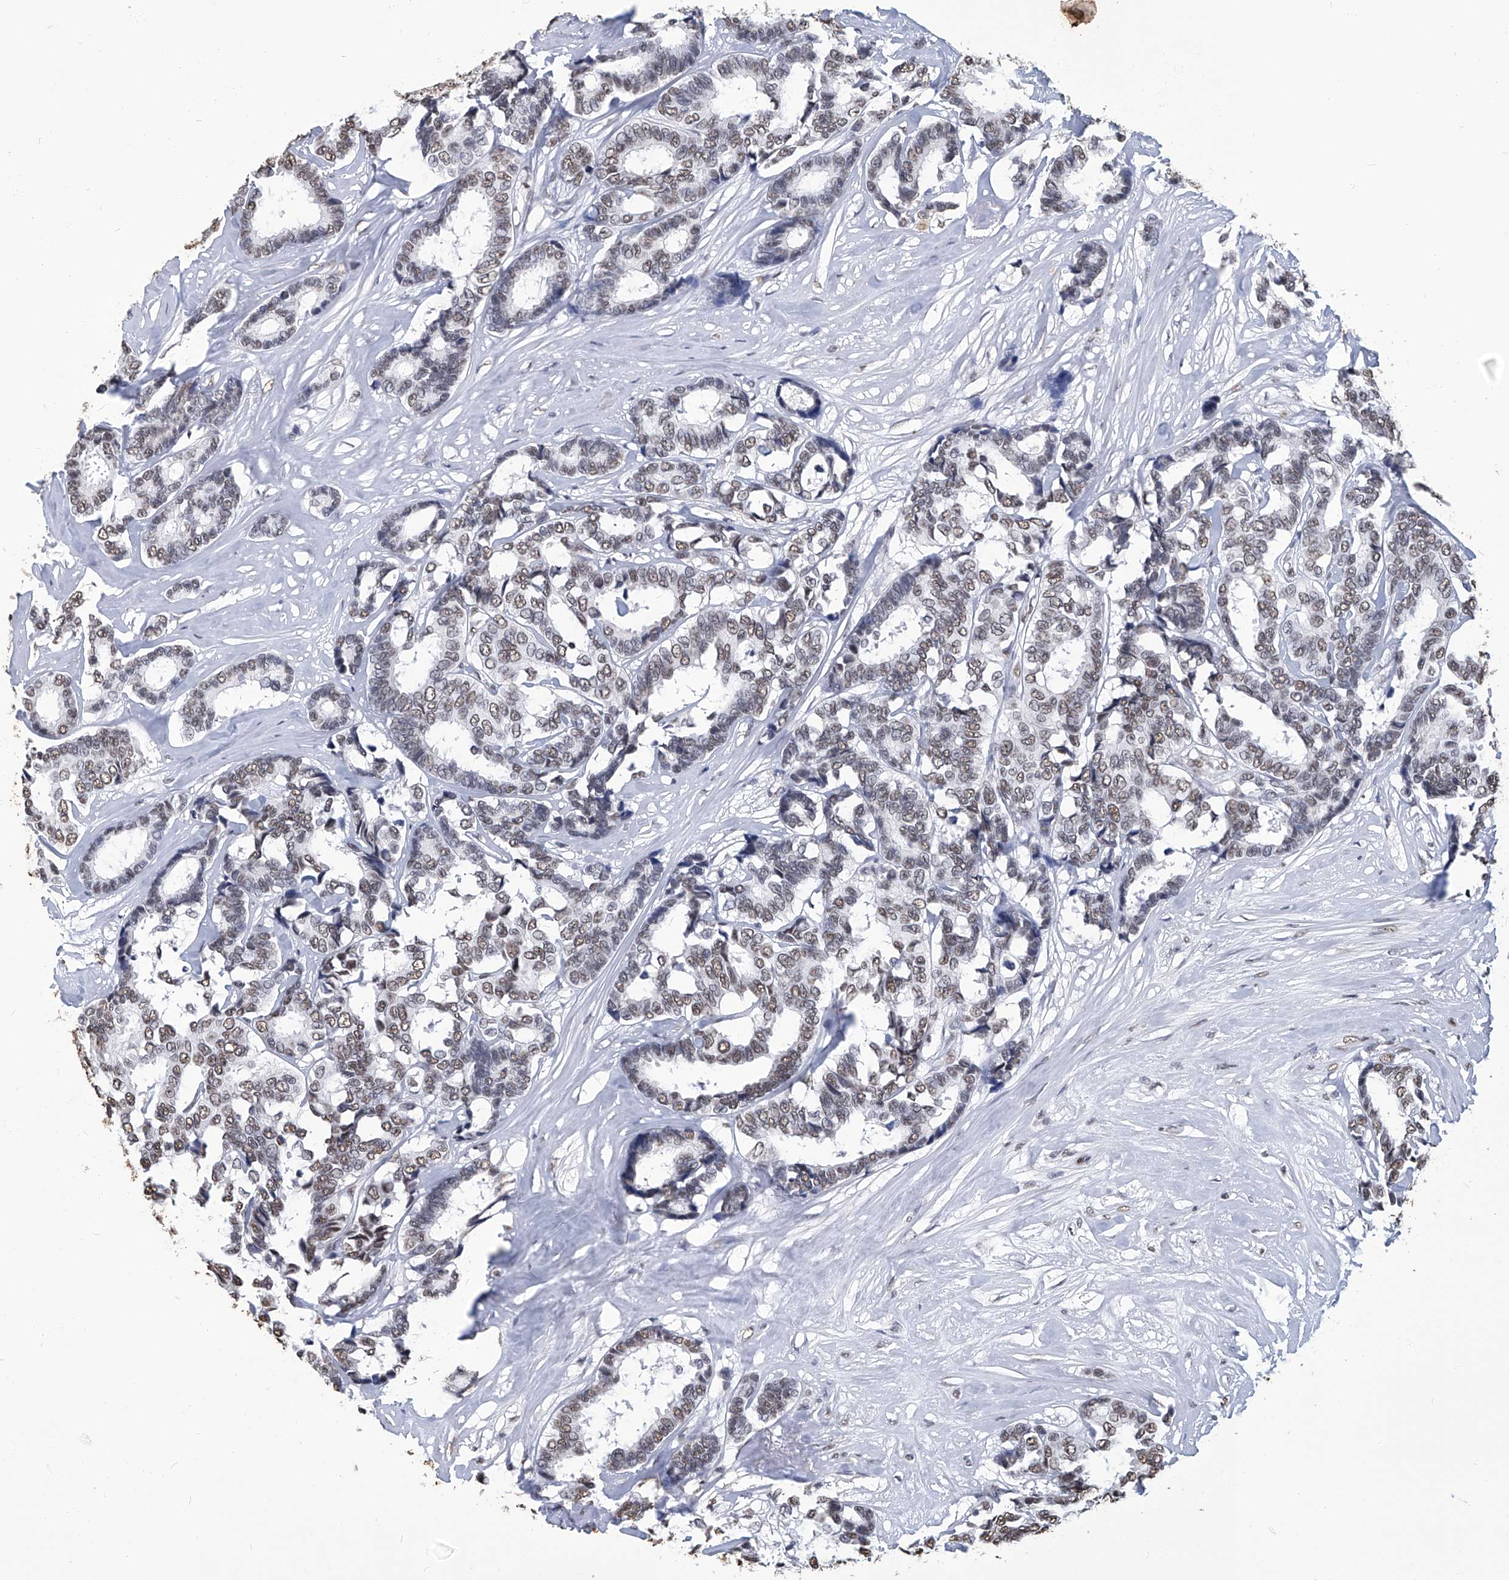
{"staining": {"intensity": "weak", "quantity": ">75%", "location": "nuclear"}, "tissue": "breast cancer", "cell_type": "Tumor cells", "image_type": "cancer", "snomed": [{"axis": "morphology", "description": "Duct carcinoma"}, {"axis": "topography", "description": "Breast"}], "caption": "A micrograph showing weak nuclear expression in approximately >75% of tumor cells in breast intraductal carcinoma, as visualized by brown immunohistochemical staining.", "gene": "HBP1", "patient": {"sex": "female", "age": 87}}